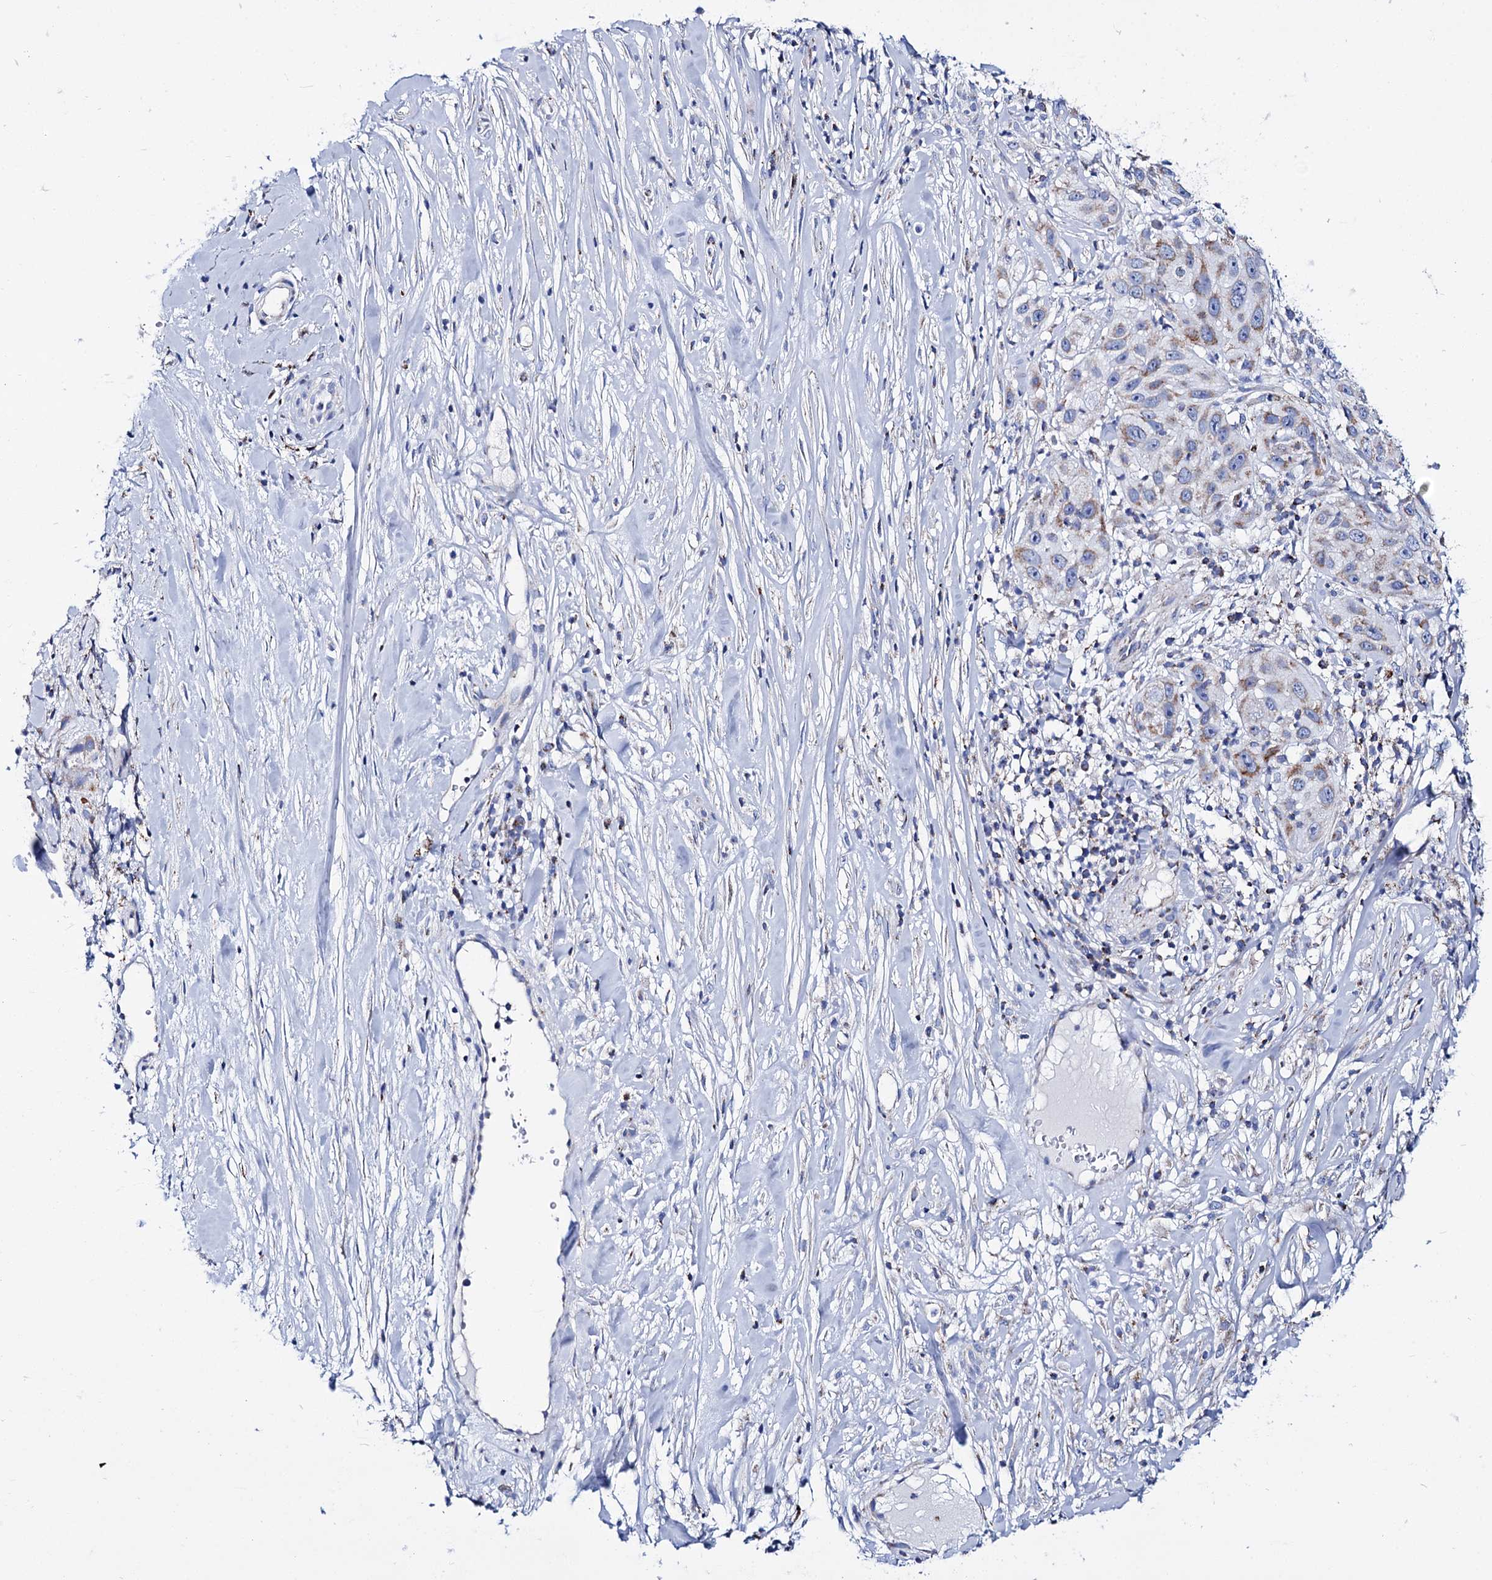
{"staining": {"intensity": "moderate", "quantity": "25%-75%", "location": "cytoplasmic/membranous"}, "tissue": "skin cancer", "cell_type": "Tumor cells", "image_type": "cancer", "snomed": [{"axis": "morphology", "description": "Squamous cell carcinoma, NOS"}, {"axis": "topography", "description": "Skin"}], "caption": "Immunohistochemistry staining of skin cancer (squamous cell carcinoma), which demonstrates medium levels of moderate cytoplasmic/membranous positivity in approximately 25%-75% of tumor cells indicating moderate cytoplasmic/membranous protein expression. The staining was performed using DAB (brown) for protein detection and nuclei were counterstained in hematoxylin (blue).", "gene": "UBASH3B", "patient": {"sex": "female", "age": 44}}